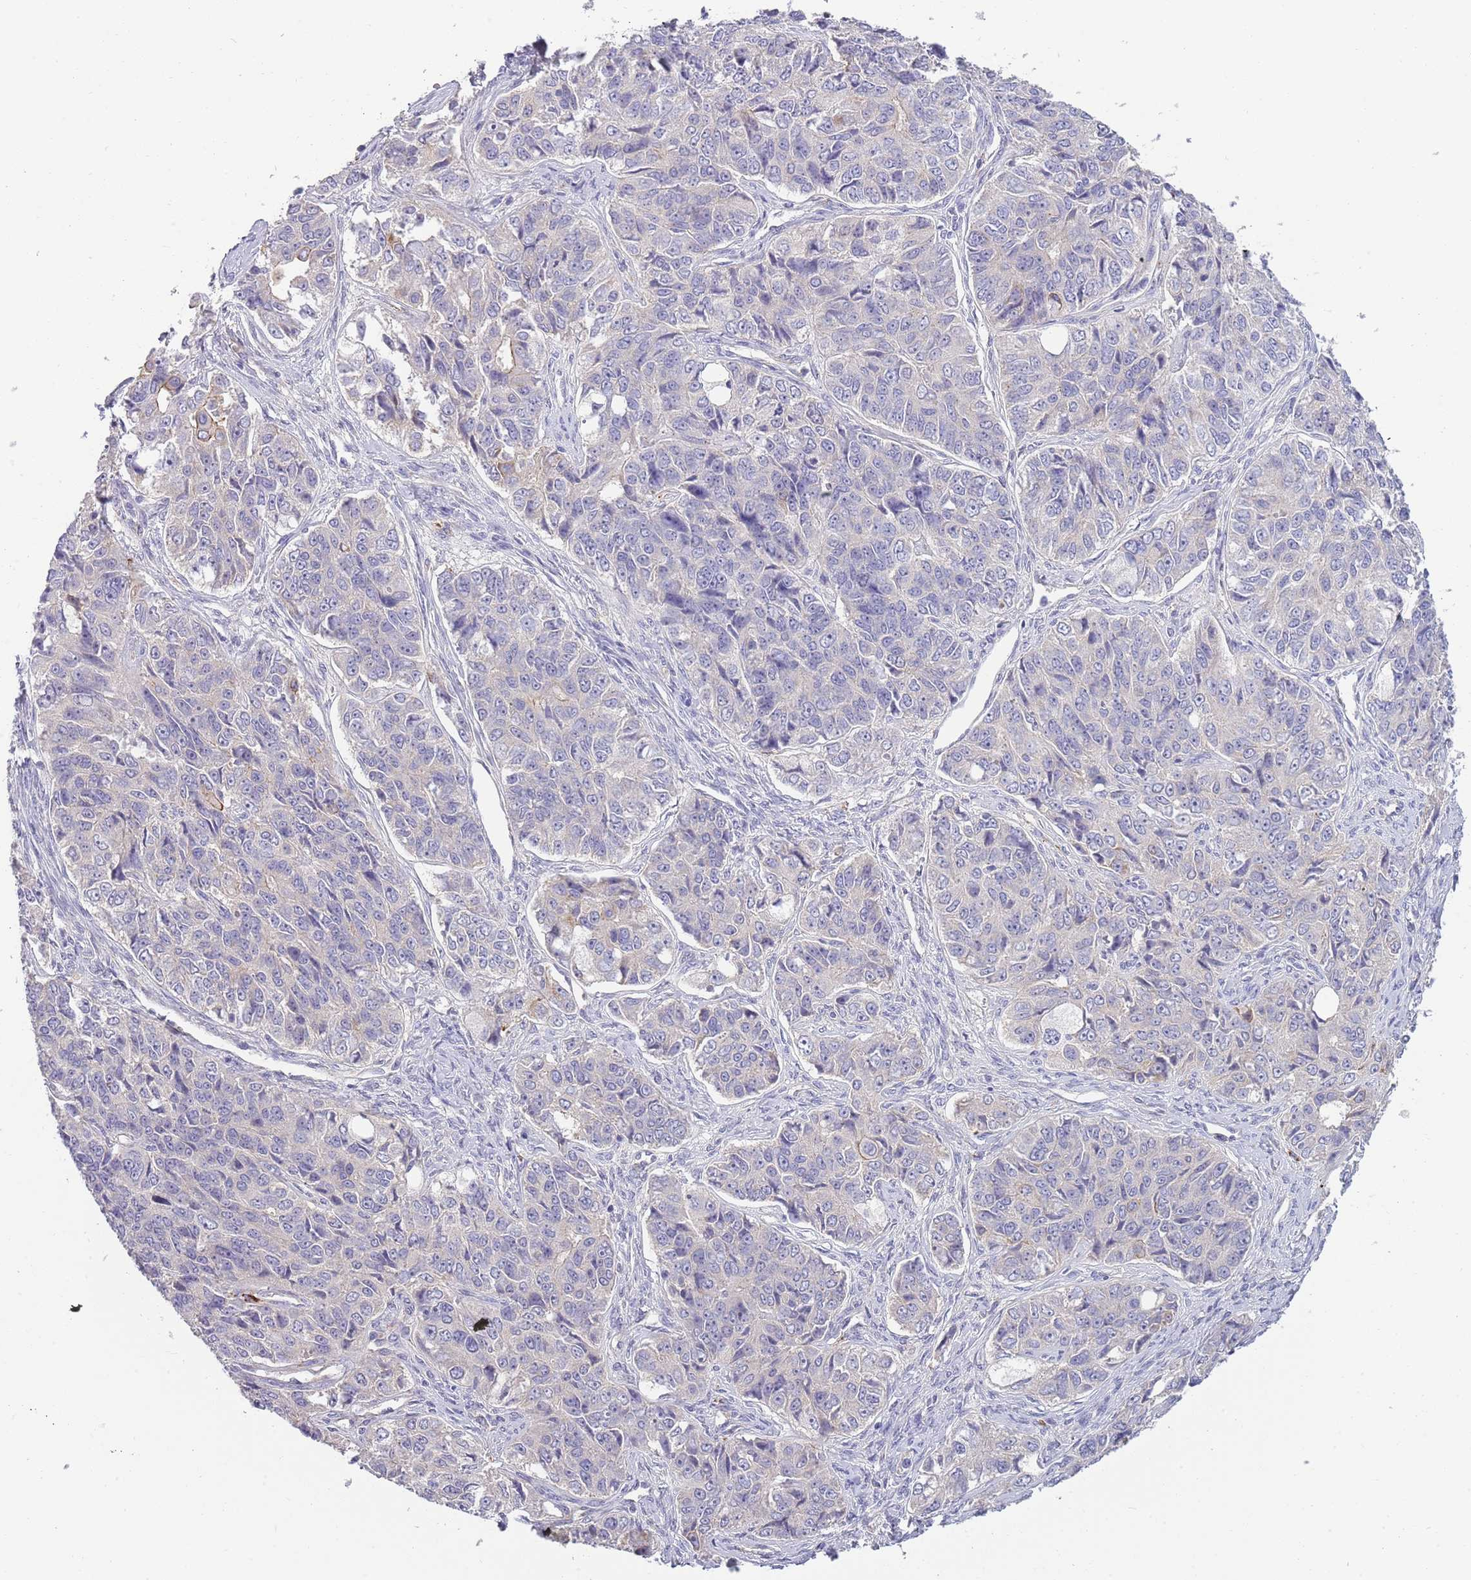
{"staining": {"intensity": "negative", "quantity": "none", "location": "none"}, "tissue": "ovarian cancer", "cell_type": "Tumor cells", "image_type": "cancer", "snomed": [{"axis": "morphology", "description": "Carcinoma, endometroid"}, {"axis": "topography", "description": "Ovary"}], "caption": "Ovarian cancer (endometroid carcinoma) stained for a protein using IHC displays no expression tumor cells.", "gene": "PIMREG", "patient": {"sex": "female", "age": 51}}